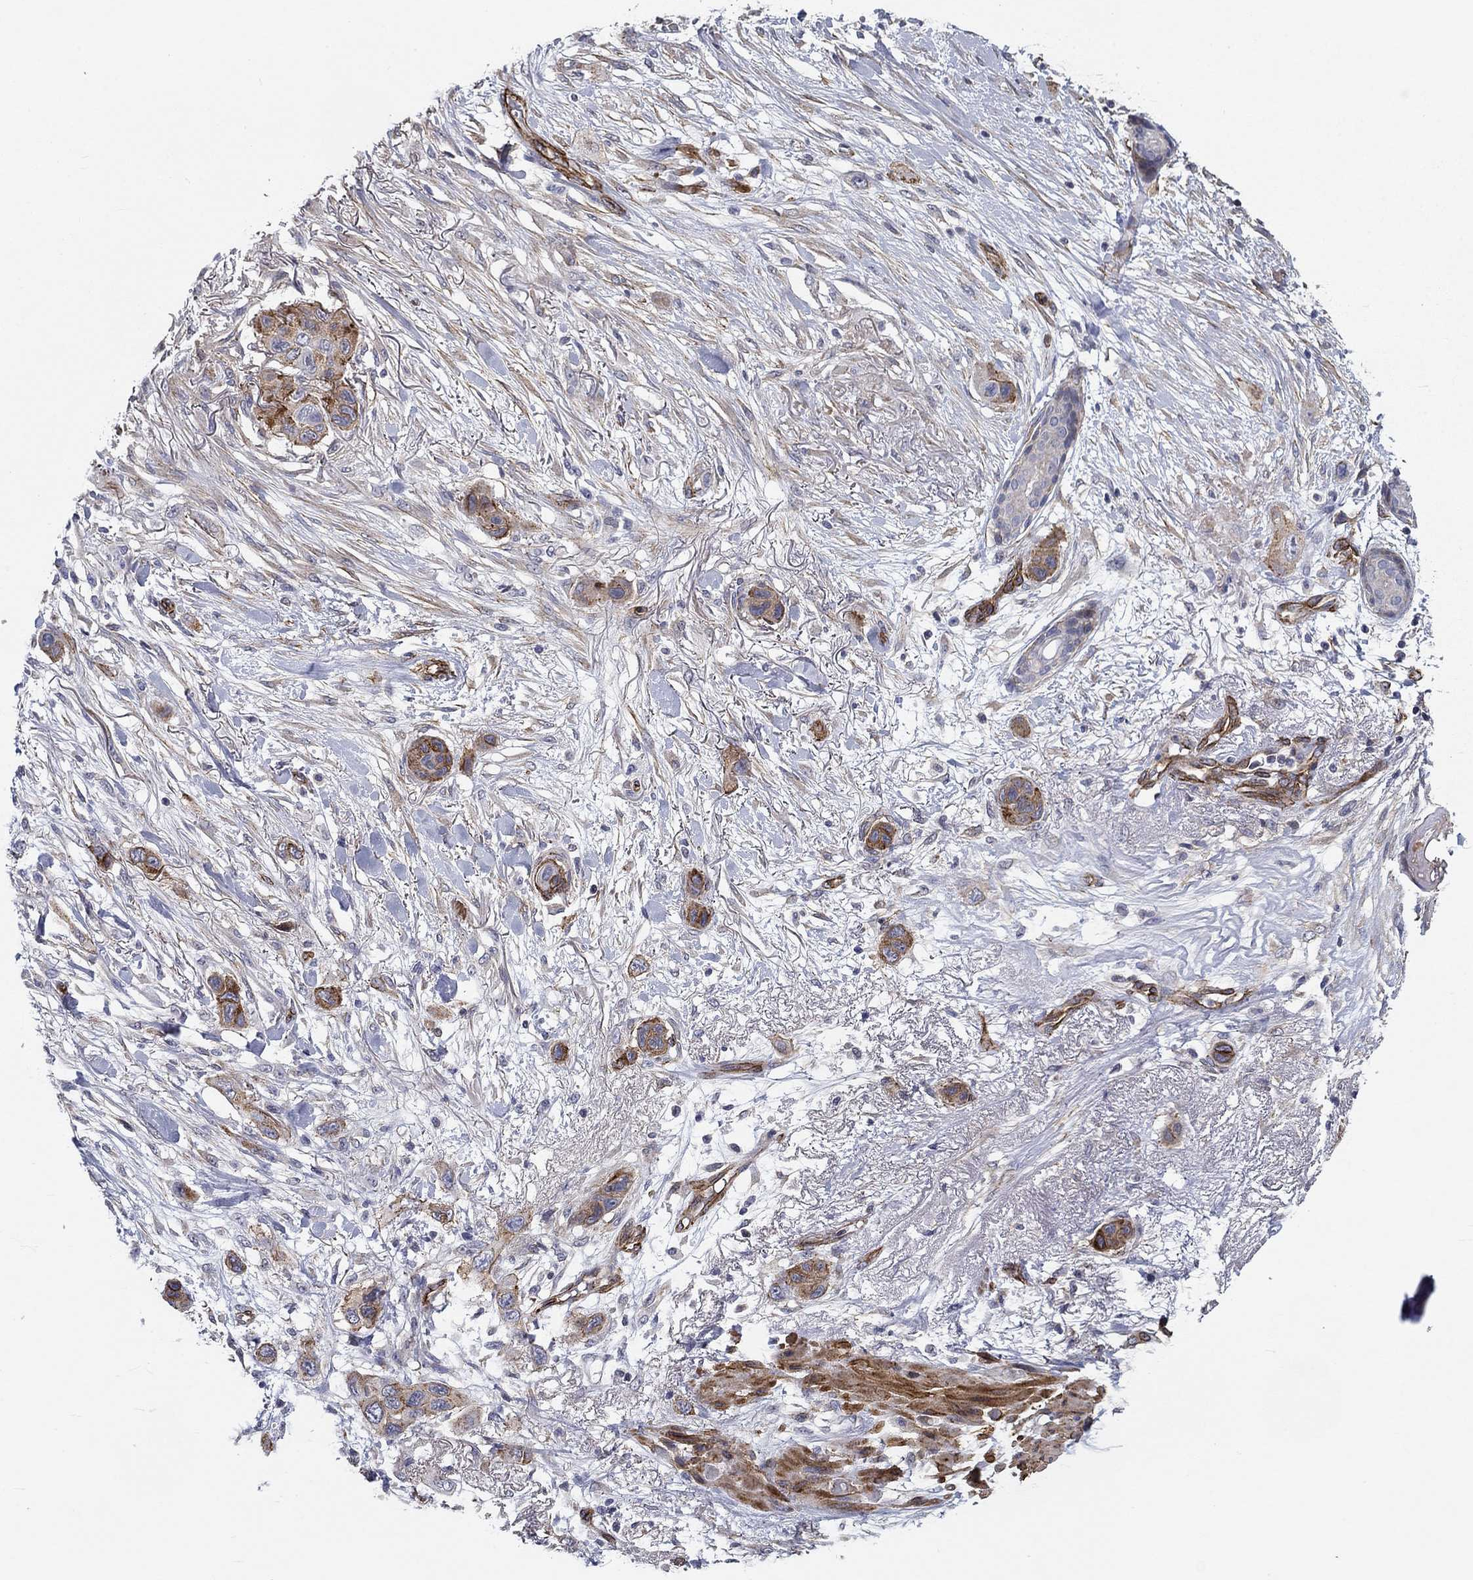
{"staining": {"intensity": "strong", "quantity": "25%-75%", "location": "cytoplasmic/membranous"}, "tissue": "skin cancer", "cell_type": "Tumor cells", "image_type": "cancer", "snomed": [{"axis": "morphology", "description": "Squamous cell carcinoma, NOS"}, {"axis": "topography", "description": "Skin"}], "caption": "High-power microscopy captured an immunohistochemistry micrograph of skin squamous cell carcinoma, revealing strong cytoplasmic/membranous expression in about 25%-75% of tumor cells. The protein is shown in brown color, while the nuclei are stained blue.", "gene": "SYNC", "patient": {"sex": "male", "age": 79}}